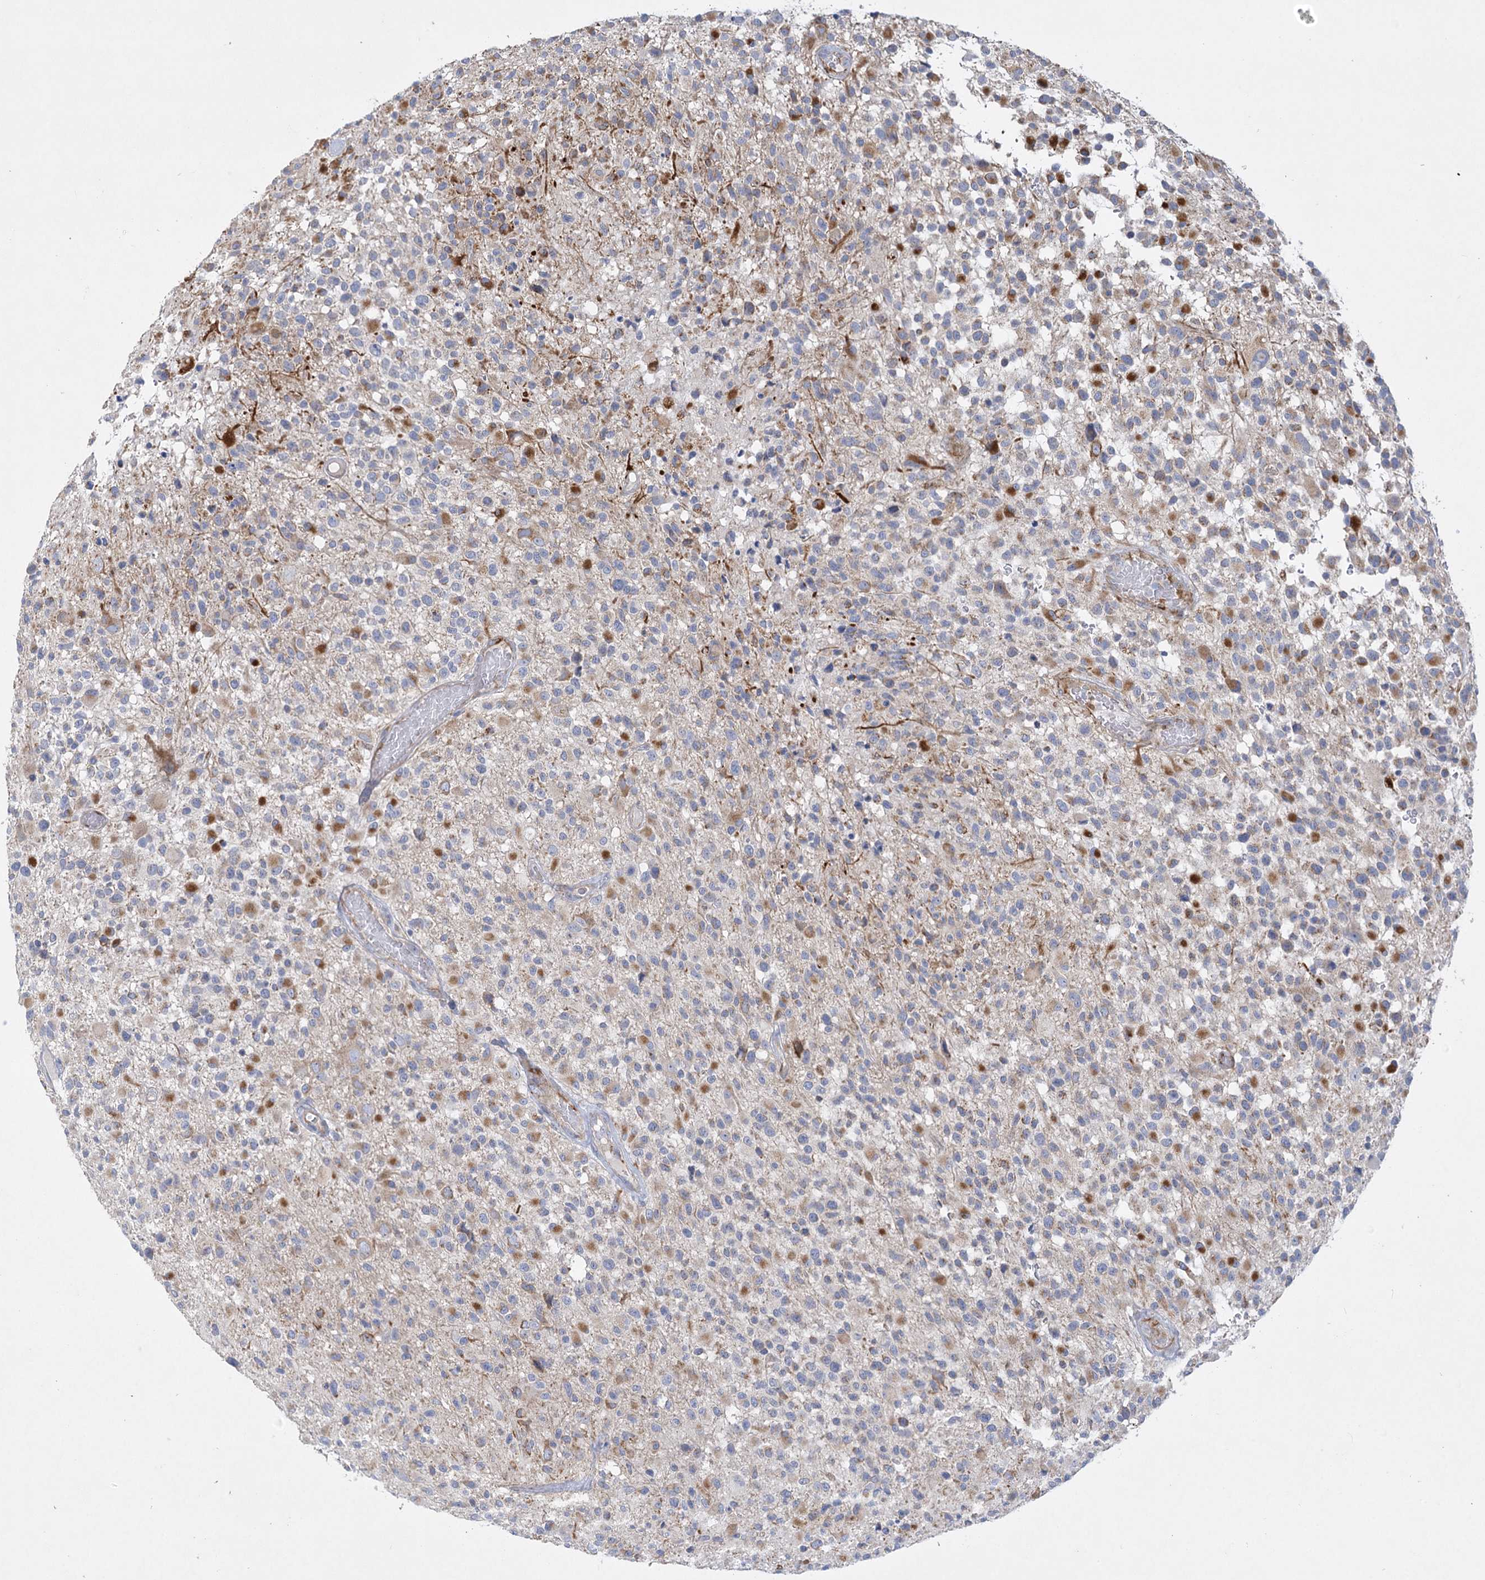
{"staining": {"intensity": "negative", "quantity": "none", "location": "none"}, "tissue": "glioma", "cell_type": "Tumor cells", "image_type": "cancer", "snomed": [{"axis": "morphology", "description": "Glioma, malignant, High grade"}, {"axis": "morphology", "description": "Glioblastoma, NOS"}, {"axis": "topography", "description": "Brain"}], "caption": "An image of glioblastoma stained for a protein shows no brown staining in tumor cells. (Immunohistochemistry, brightfield microscopy, high magnification).", "gene": "DHTKD1", "patient": {"sex": "male", "age": 60}}